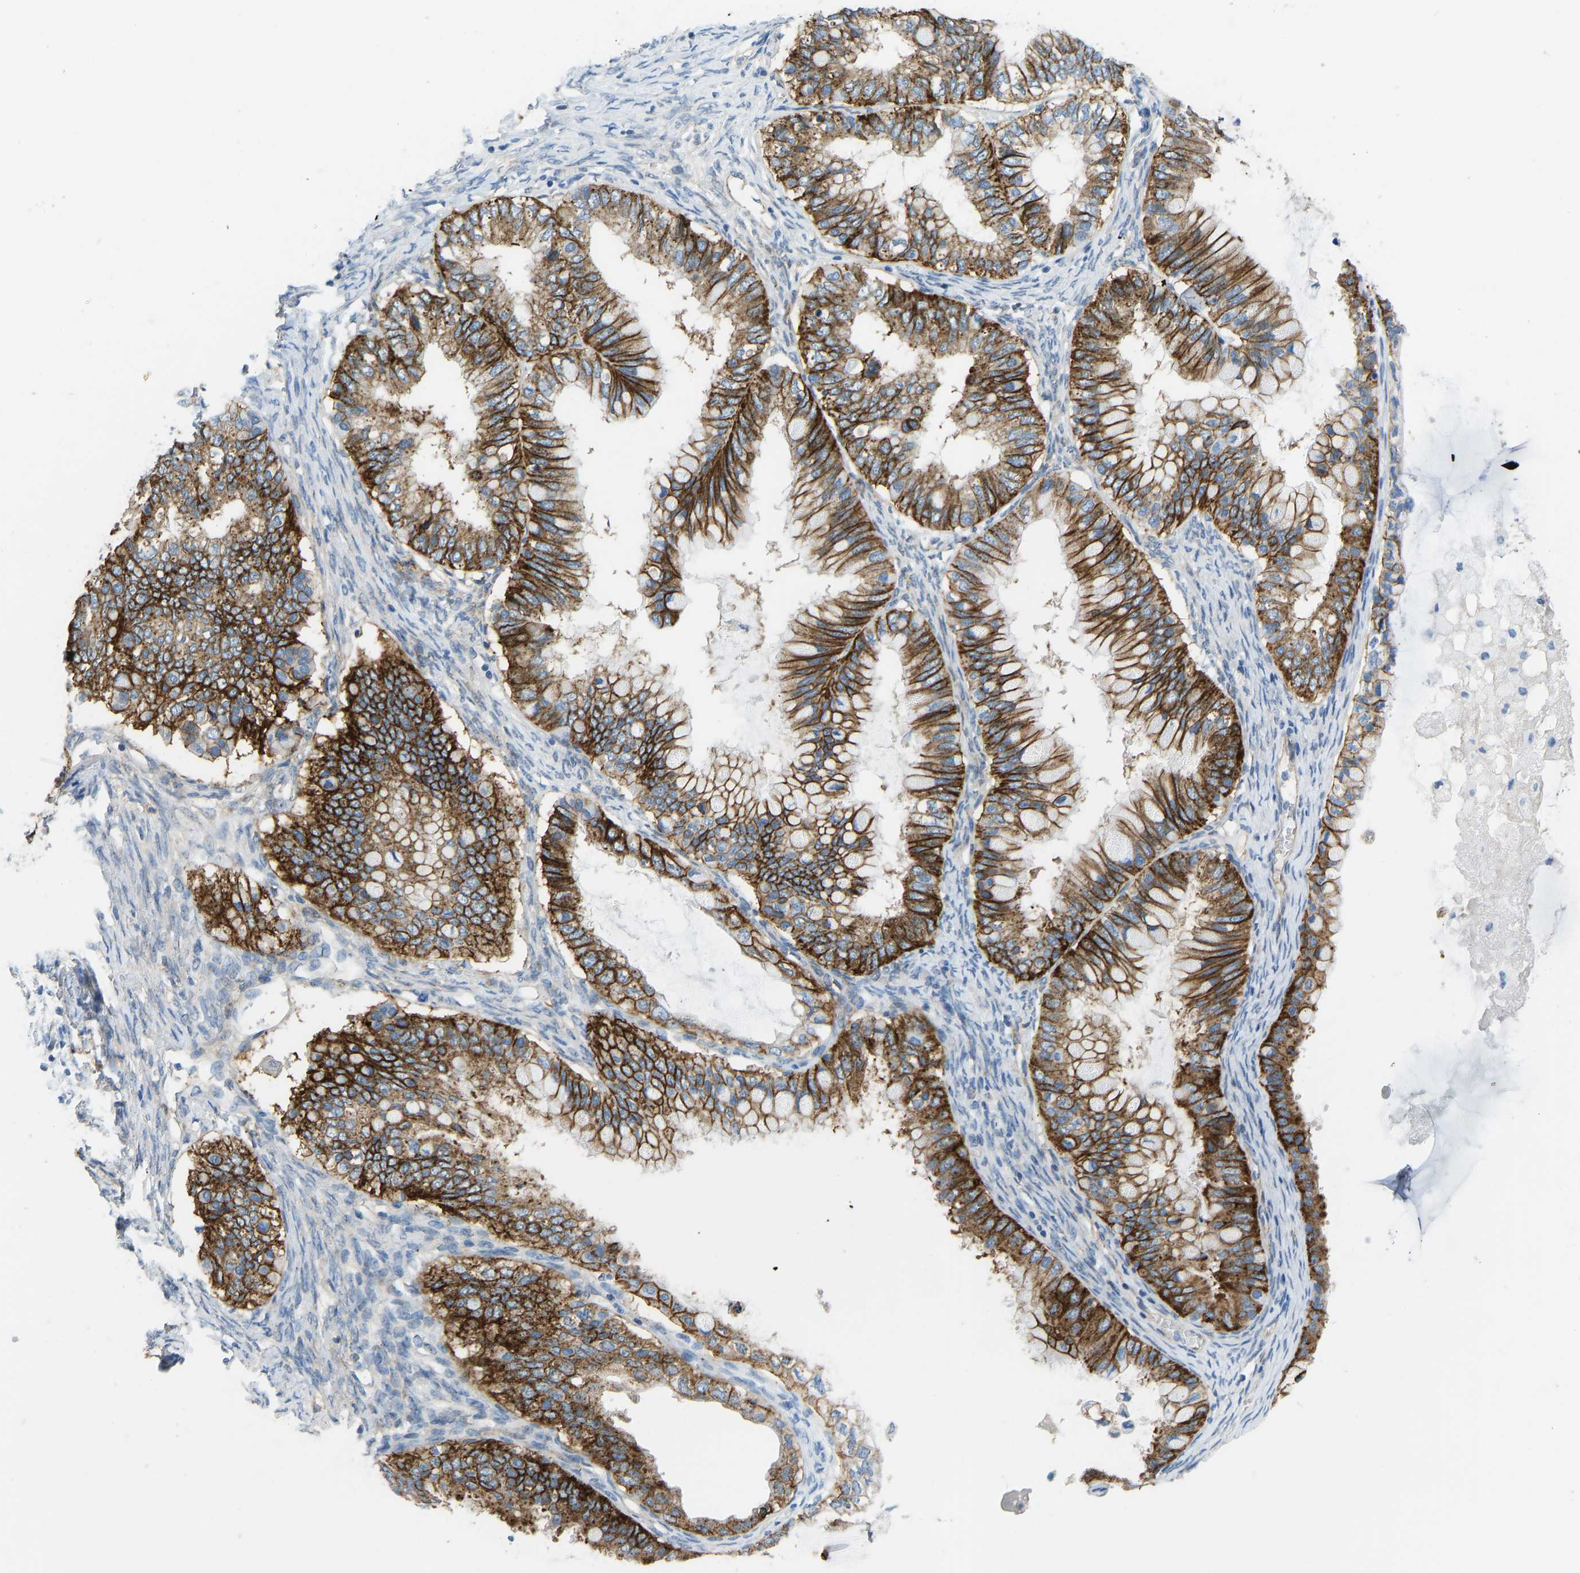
{"staining": {"intensity": "strong", "quantity": ">75%", "location": "cytoplasmic/membranous"}, "tissue": "ovarian cancer", "cell_type": "Tumor cells", "image_type": "cancer", "snomed": [{"axis": "morphology", "description": "Cystadenocarcinoma, mucinous, NOS"}, {"axis": "topography", "description": "Ovary"}], "caption": "A histopathology image of human ovarian cancer stained for a protein demonstrates strong cytoplasmic/membranous brown staining in tumor cells.", "gene": "ATP1A1", "patient": {"sex": "female", "age": 80}}